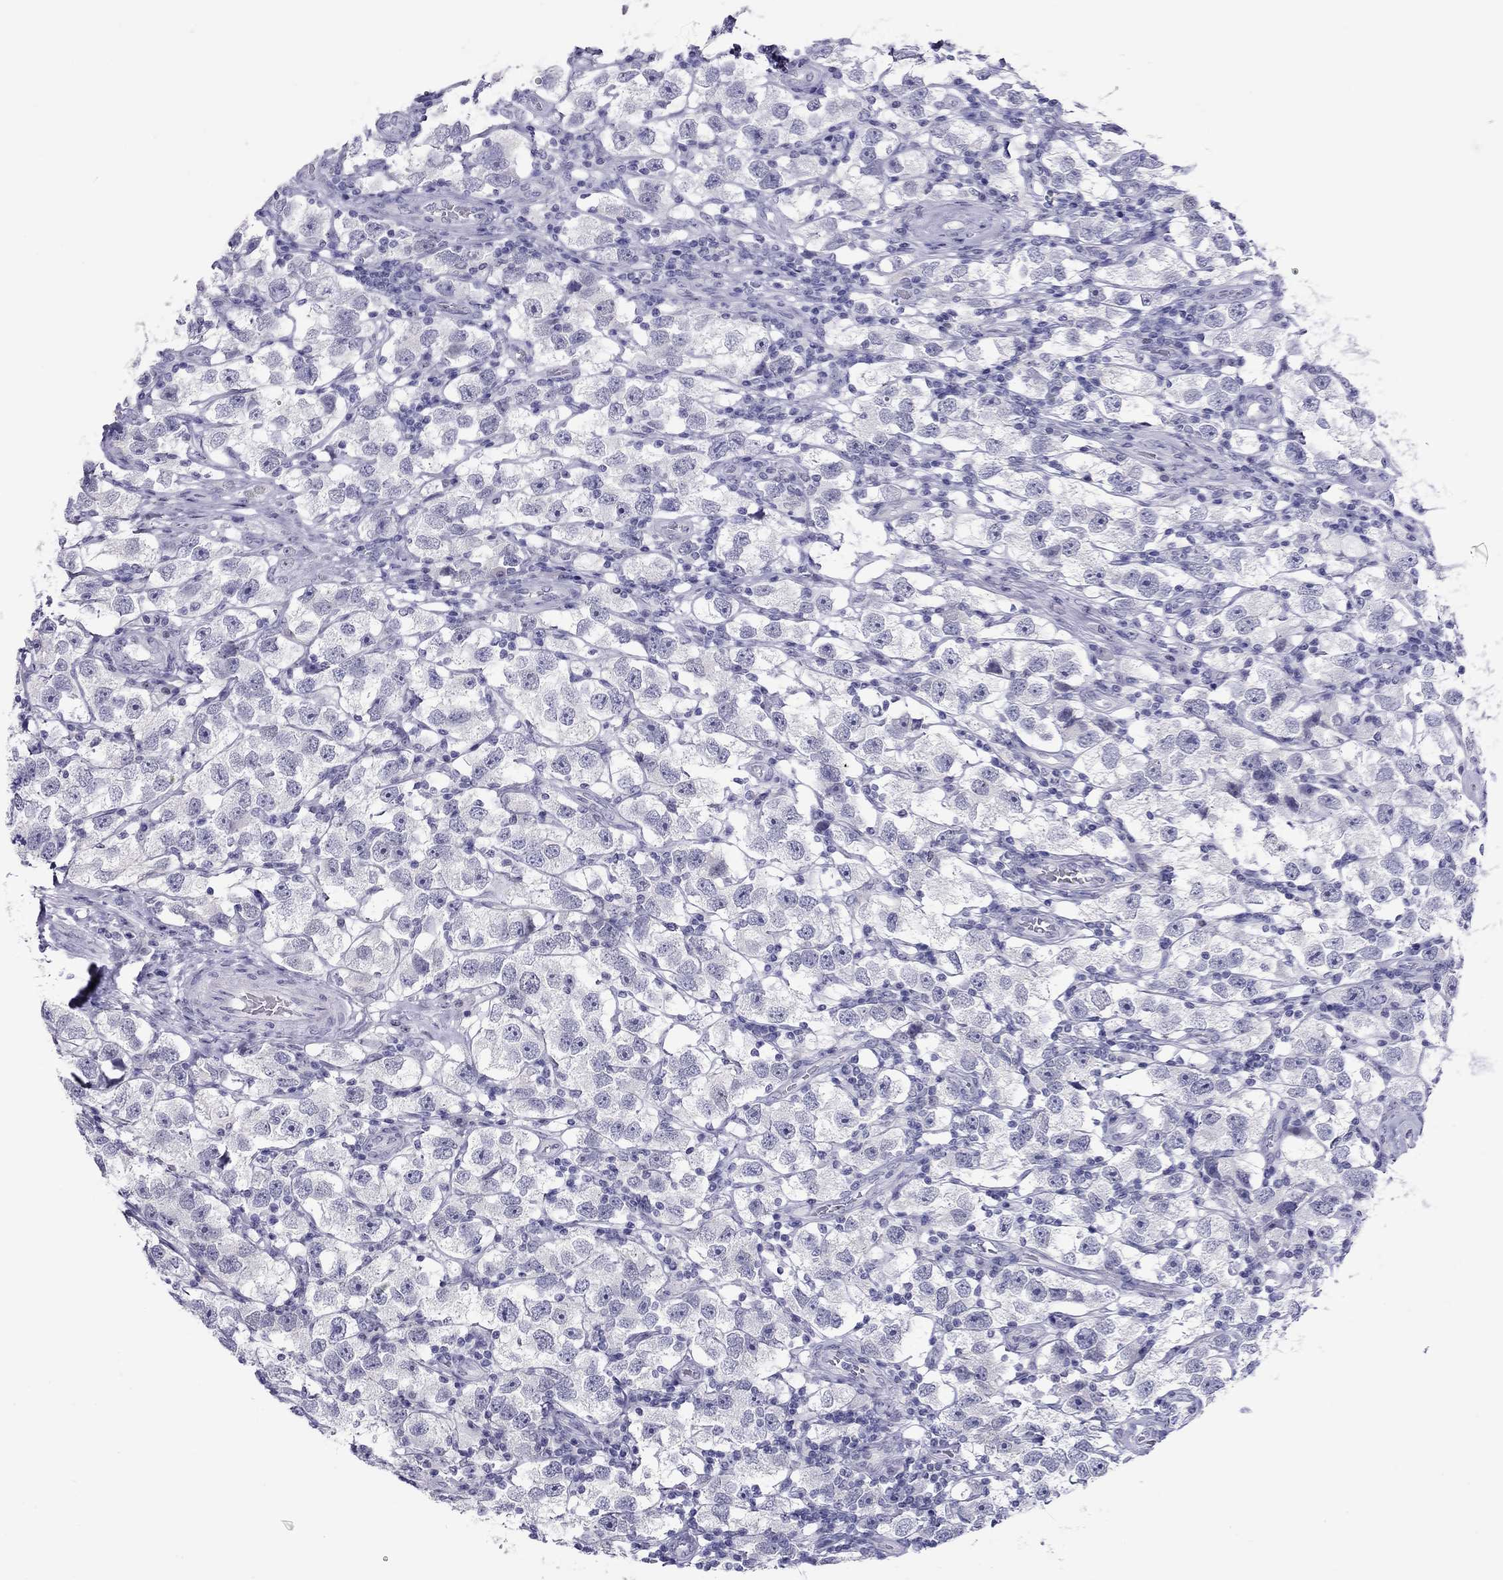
{"staining": {"intensity": "negative", "quantity": "none", "location": "none"}, "tissue": "testis cancer", "cell_type": "Tumor cells", "image_type": "cancer", "snomed": [{"axis": "morphology", "description": "Seminoma, NOS"}, {"axis": "topography", "description": "Testis"}], "caption": "A high-resolution photomicrograph shows immunohistochemistry (IHC) staining of testis seminoma, which demonstrates no significant staining in tumor cells. The staining was performed using DAB (3,3'-diaminobenzidine) to visualize the protein expression in brown, while the nuclei were stained in blue with hematoxylin (Magnification: 20x).", "gene": "CHRNB3", "patient": {"sex": "male", "age": 26}}